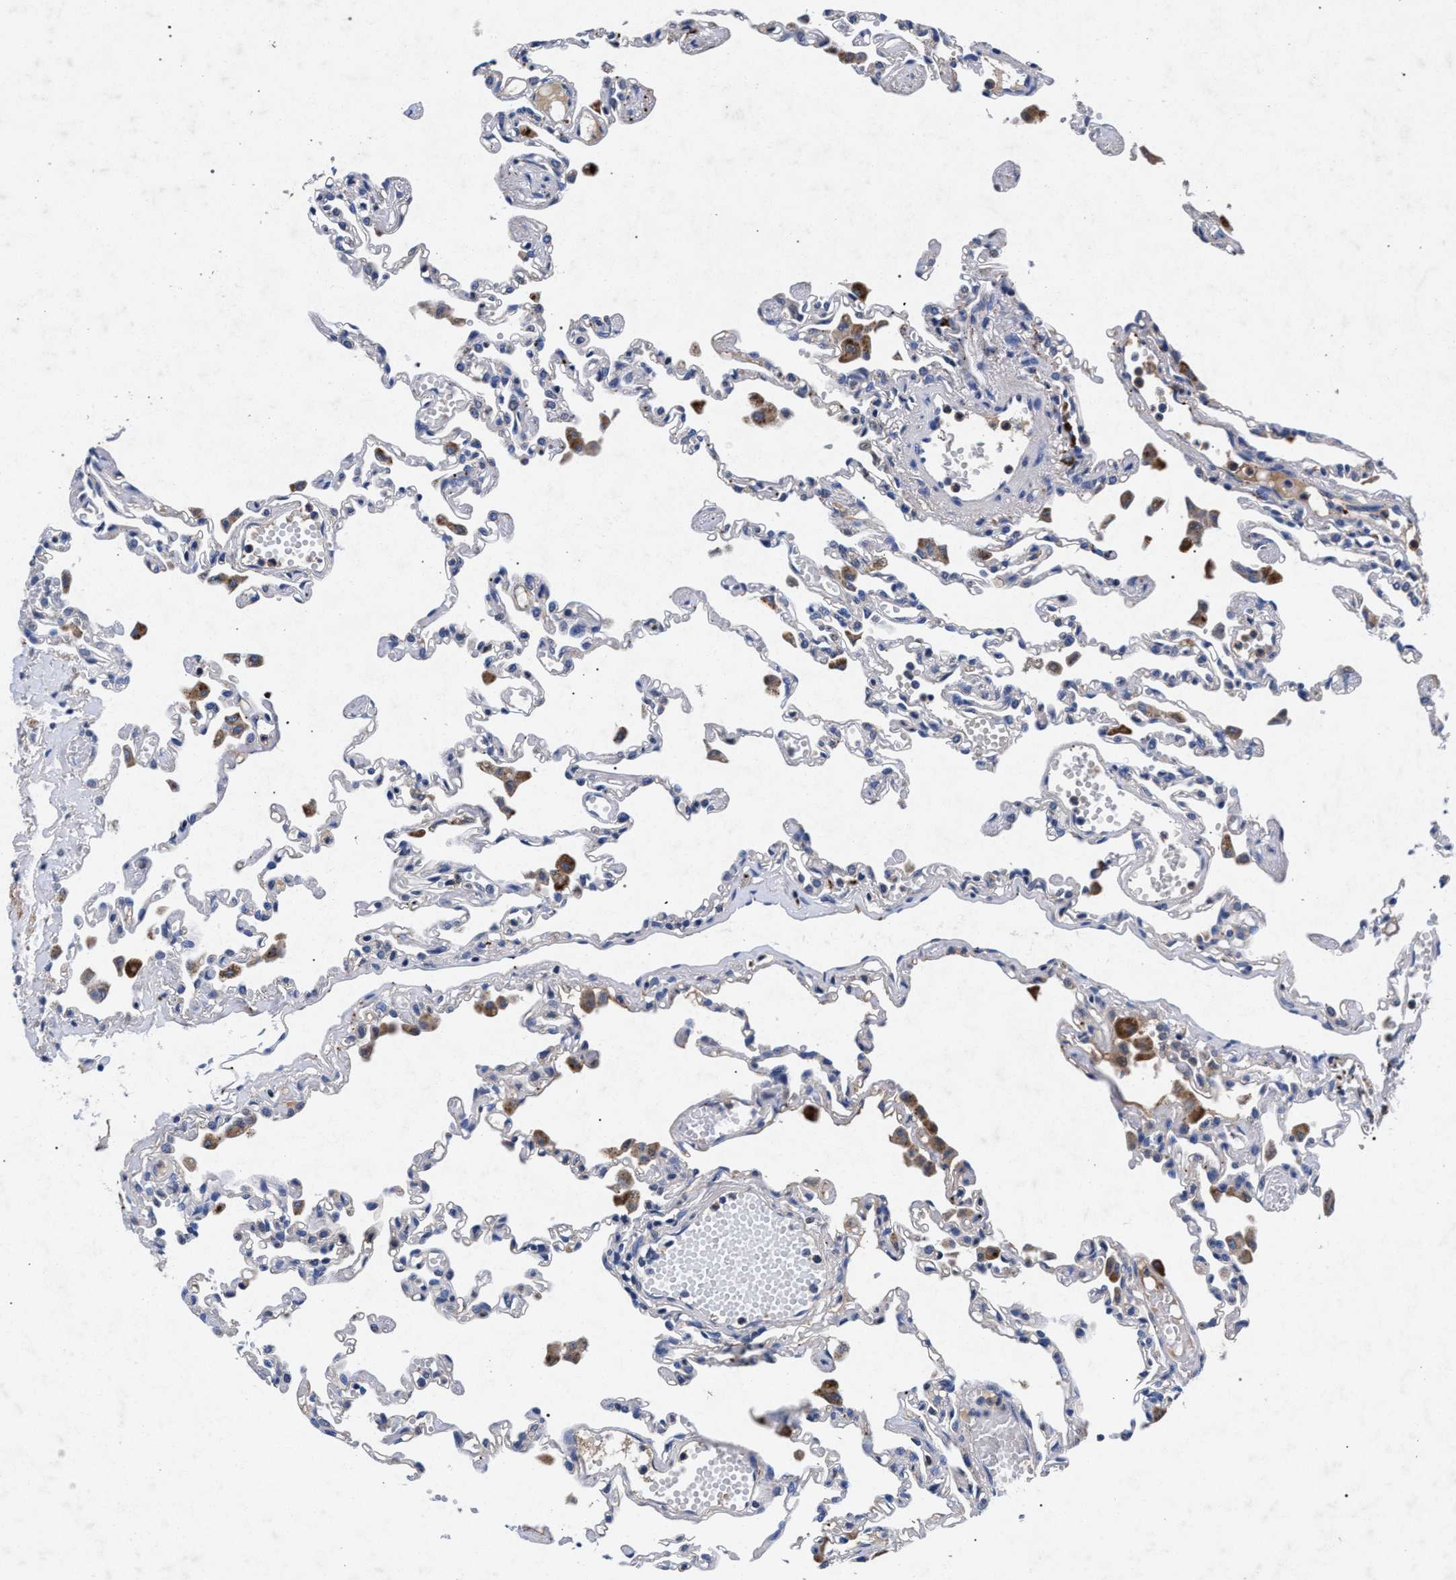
{"staining": {"intensity": "negative", "quantity": "none", "location": "none"}, "tissue": "lung", "cell_type": "Alveolar cells", "image_type": "normal", "snomed": [{"axis": "morphology", "description": "Normal tissue, NOS"}, {"axis": "topography", "description": "Bronchus"}, {"axis": "topography", "description": "Lung"}], "caption": "A high-resolution photomicrograph shows immunohistochemistry (IHC) staining of unremarkable lung, which reveals no significant expression in alveolar cells. The staining was performed using DAB to visualize the protein expression in brown, while the nuclei were stained in blue with hematoxylin (Magnification: 20x).", "gene": "HSD17B14", "patient": {"sex": "female", "age": 49}}